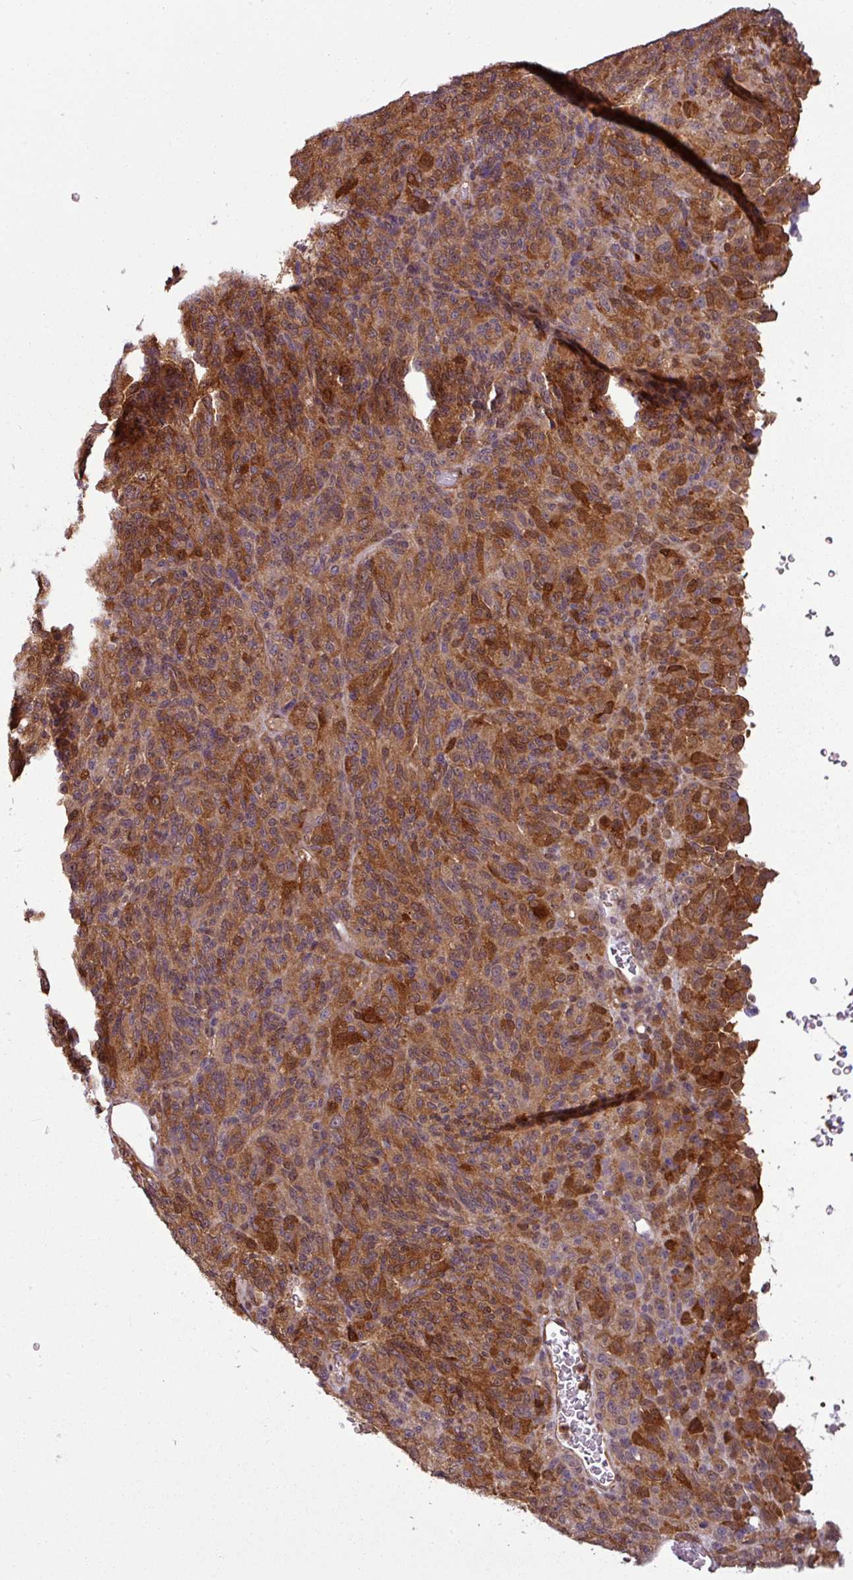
{"staining": {"intensity": "moderate", "quantity": ">75%", "location": "cytoplasmic/membranous"}, "tissue": "melanoma", "cell_type": "Tumor cells", "image_type": "cancer", "snomed": [{"axis": "morphology", "description": "Malignant melanoma, Metastatic site"}, {"axis": "topography", "description": "Brain"}], "caption": "The photomicrograph shows immunohistochemical staining of melanoma. There is moderate cytoplasmic/membranous expression is seen in about >75% of tumor cells.", "gene": "SH3BGRL", "patient": {"sex": "female", "age": 56}}